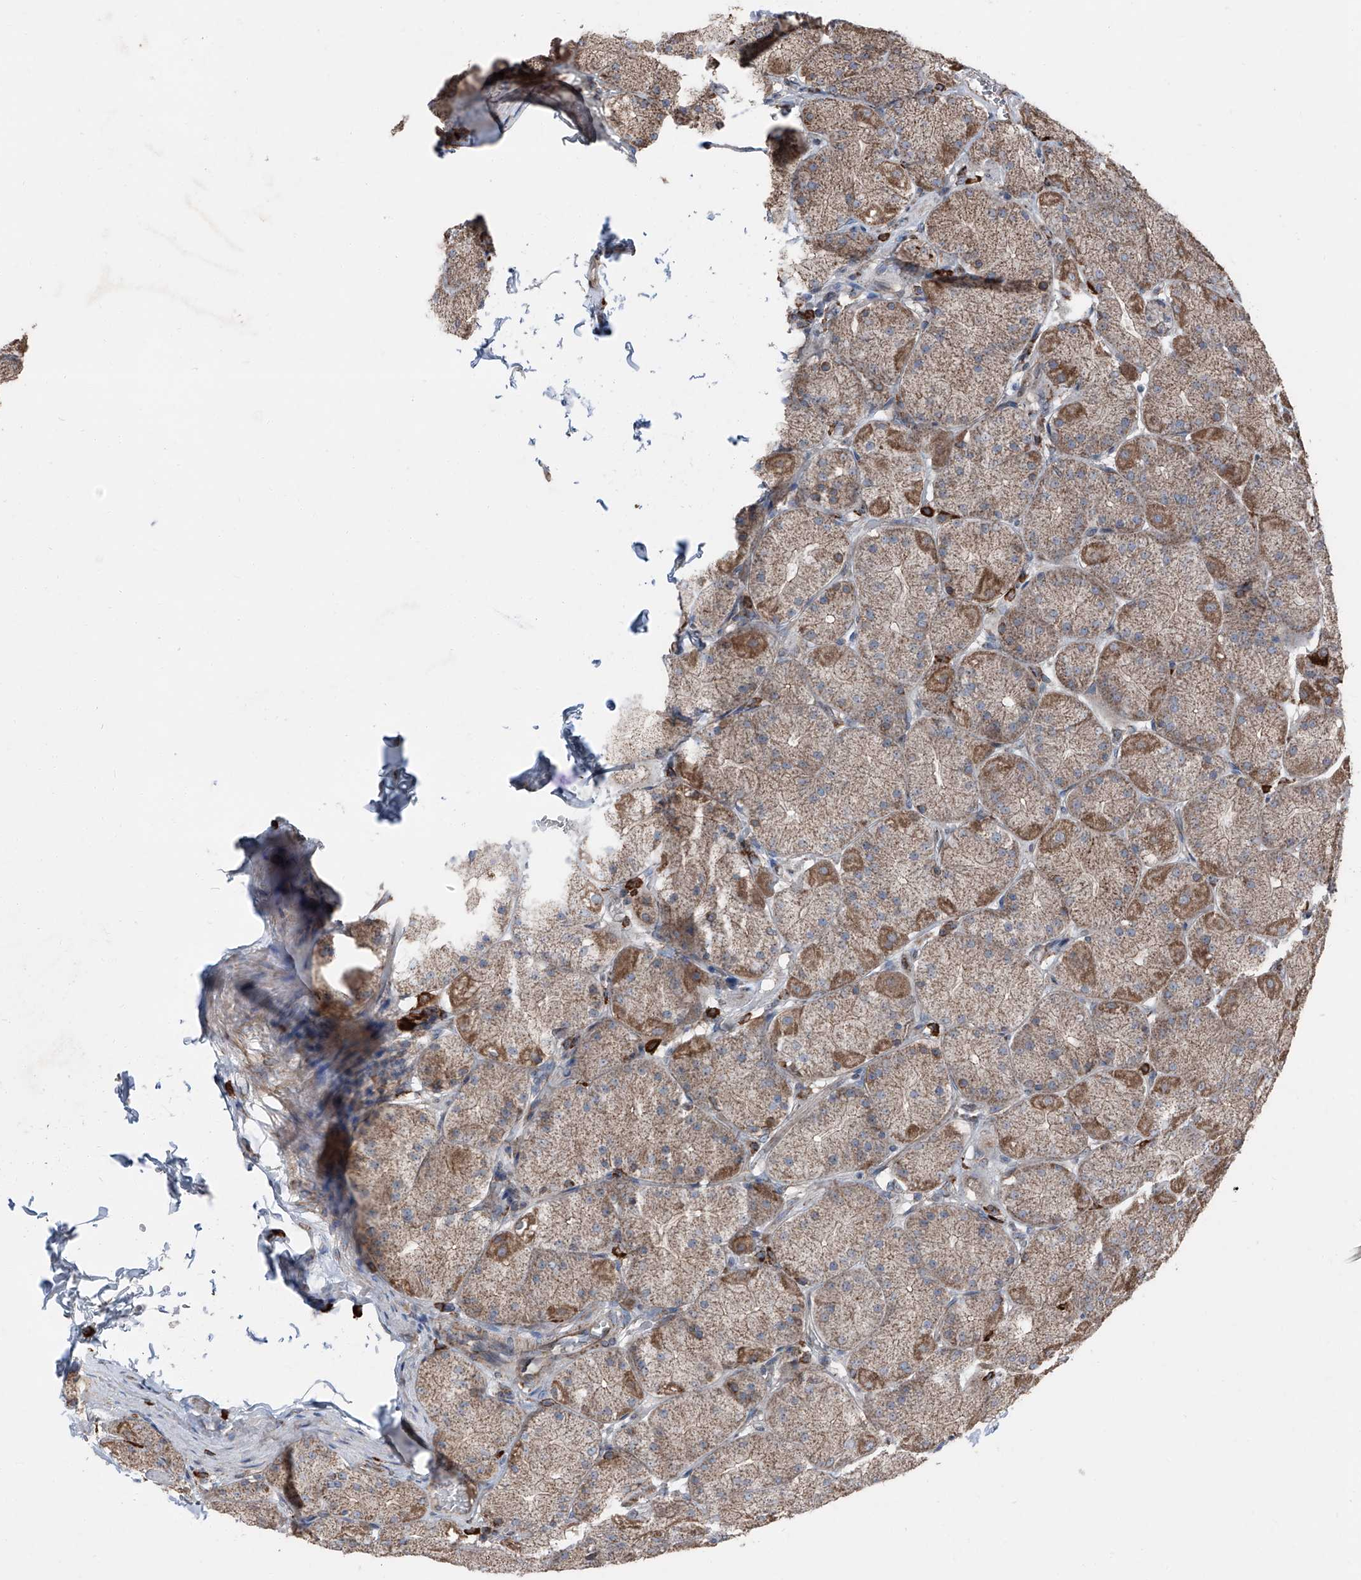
{"staining": {"intensity": "strong", "quantity": "25%-75%", "location": "cytoplasmic/membranous"}, "tissue": "stomach", "cell_type": "Glandular cells", "image_type": "normal", "snomed": [{"axis": "morphology", "description": "Normal tissue, NOS"}, {"axis": "topography", "description": "Stomach, upper"}], "caption": "Stomach stained for a protein (brown) reveals strong cytoplasmic/membranous positive staining in approximately 25%-75% of glandular cells.", "gene": "LIMK1", "patient": {"sex": "female", "age": 56}}